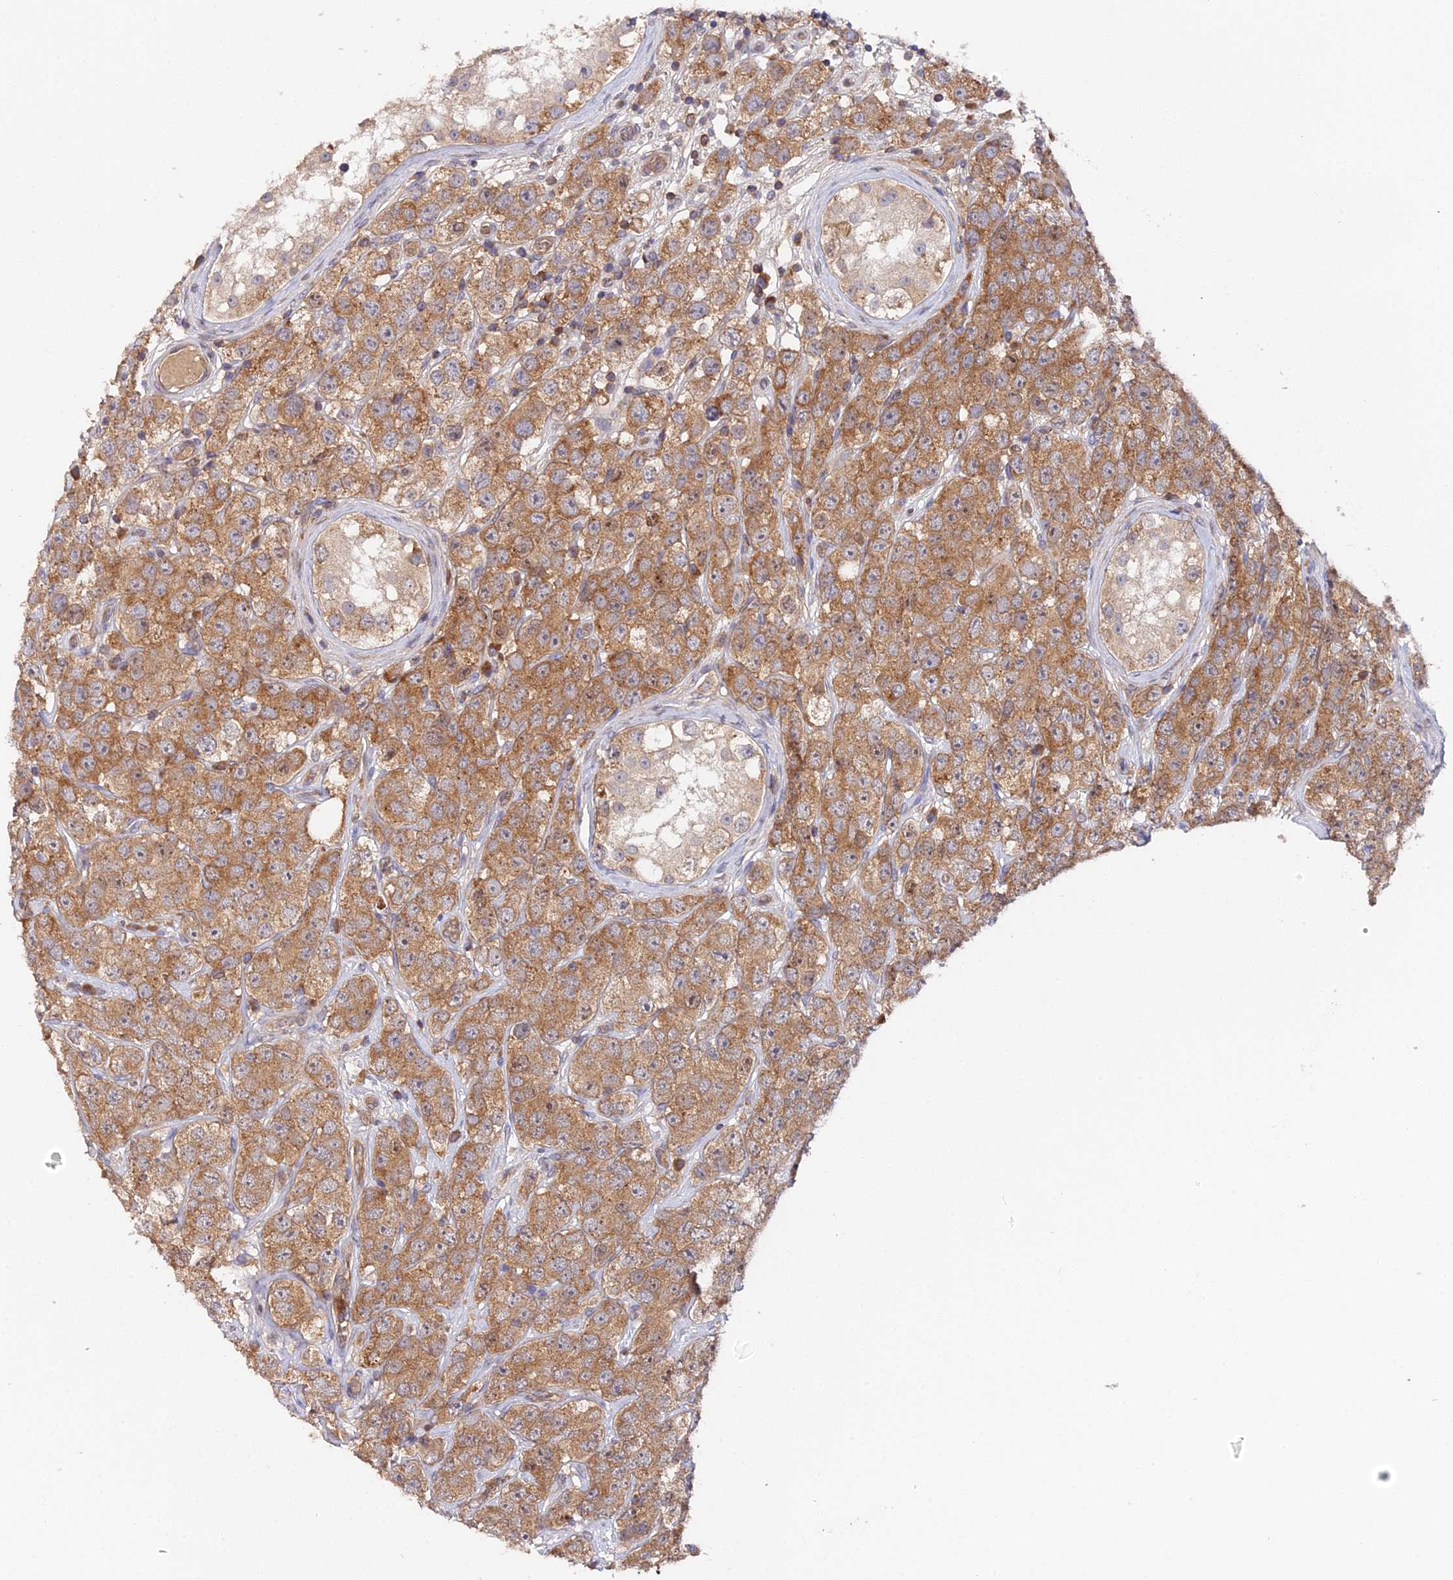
{"staining": {"intensity": "moderate", "quantity": ">75%", "location": "cytoplasmic/membranous"}, "tissue": "testis cancer", "cell_type": "Tumor cells", "image_type": "cancer", "snomed": [{"axis": "morphology", "description": "Seminoma, NOS"}, {"axis": "topography", "description": "Testis"}], "caption": "Immunohistochemical staining of testis cancer (seminoma) displays moderate cytoplasmic/membranous protein positivity in about >75% of tumor cells. (Brightfield microscopy of DAB IHC at high magnification).", "gene": "TRIM26", "patient": {"sex": "male", "age": 28}}